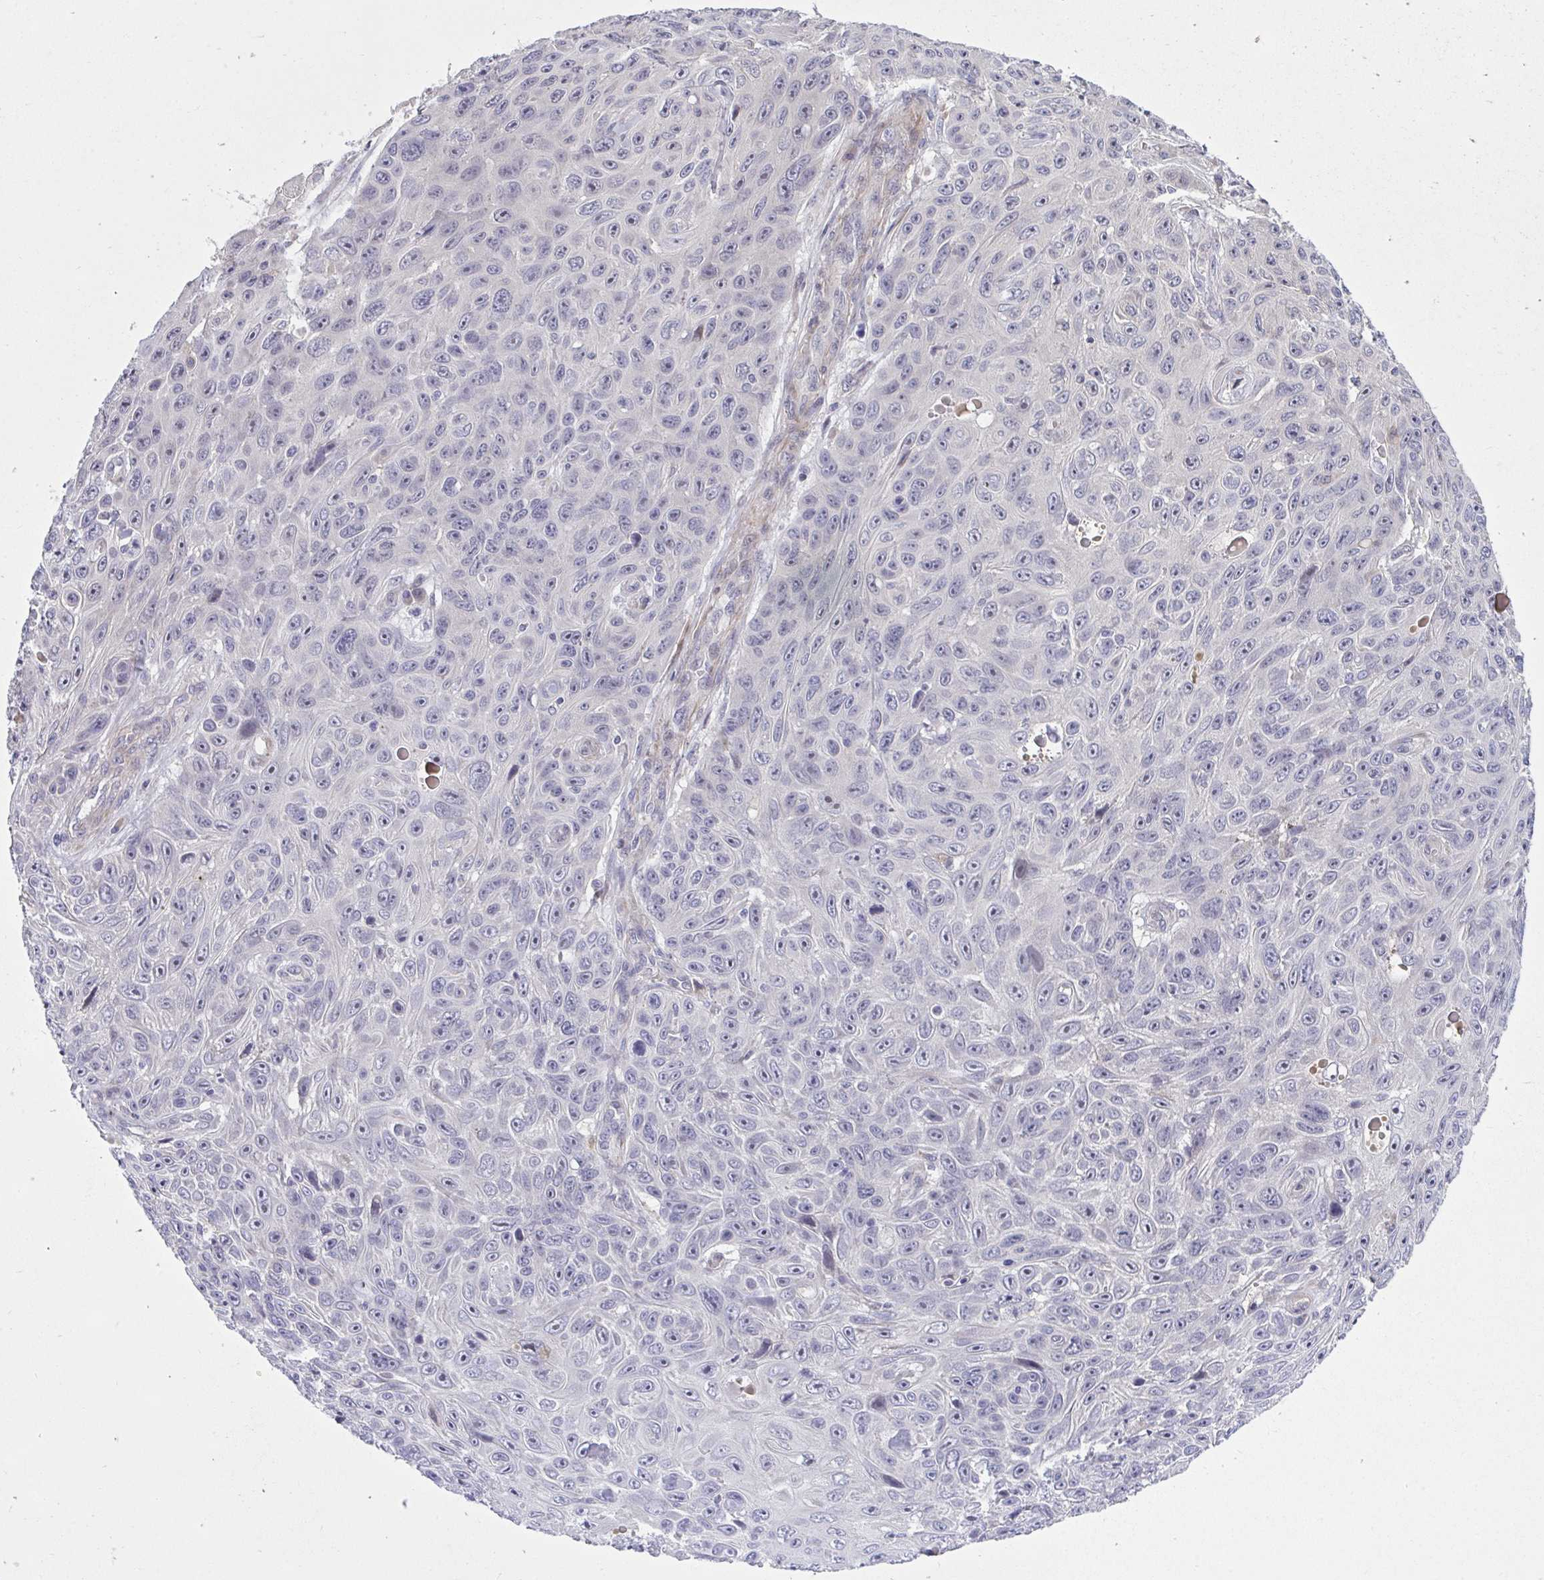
{"staining": {"intensity": "negative", "quantity": "none", "location": "none"}, "tissue": "skin cancer", "cell_type": "Tumor cells", "image_type": "cancer", "snomed": [{"axis": "morphology", "description": "Squamous cell carcinoma, NOS"}, {"axis": "topography", "description": "Skin"}], "caption": "Human skin squamous cell carcinoma stained for a protein using IHC reveals no expression in tumor cells.", "gene": "HMBOX1", "patient": {"sex": "male", "age": 82}}